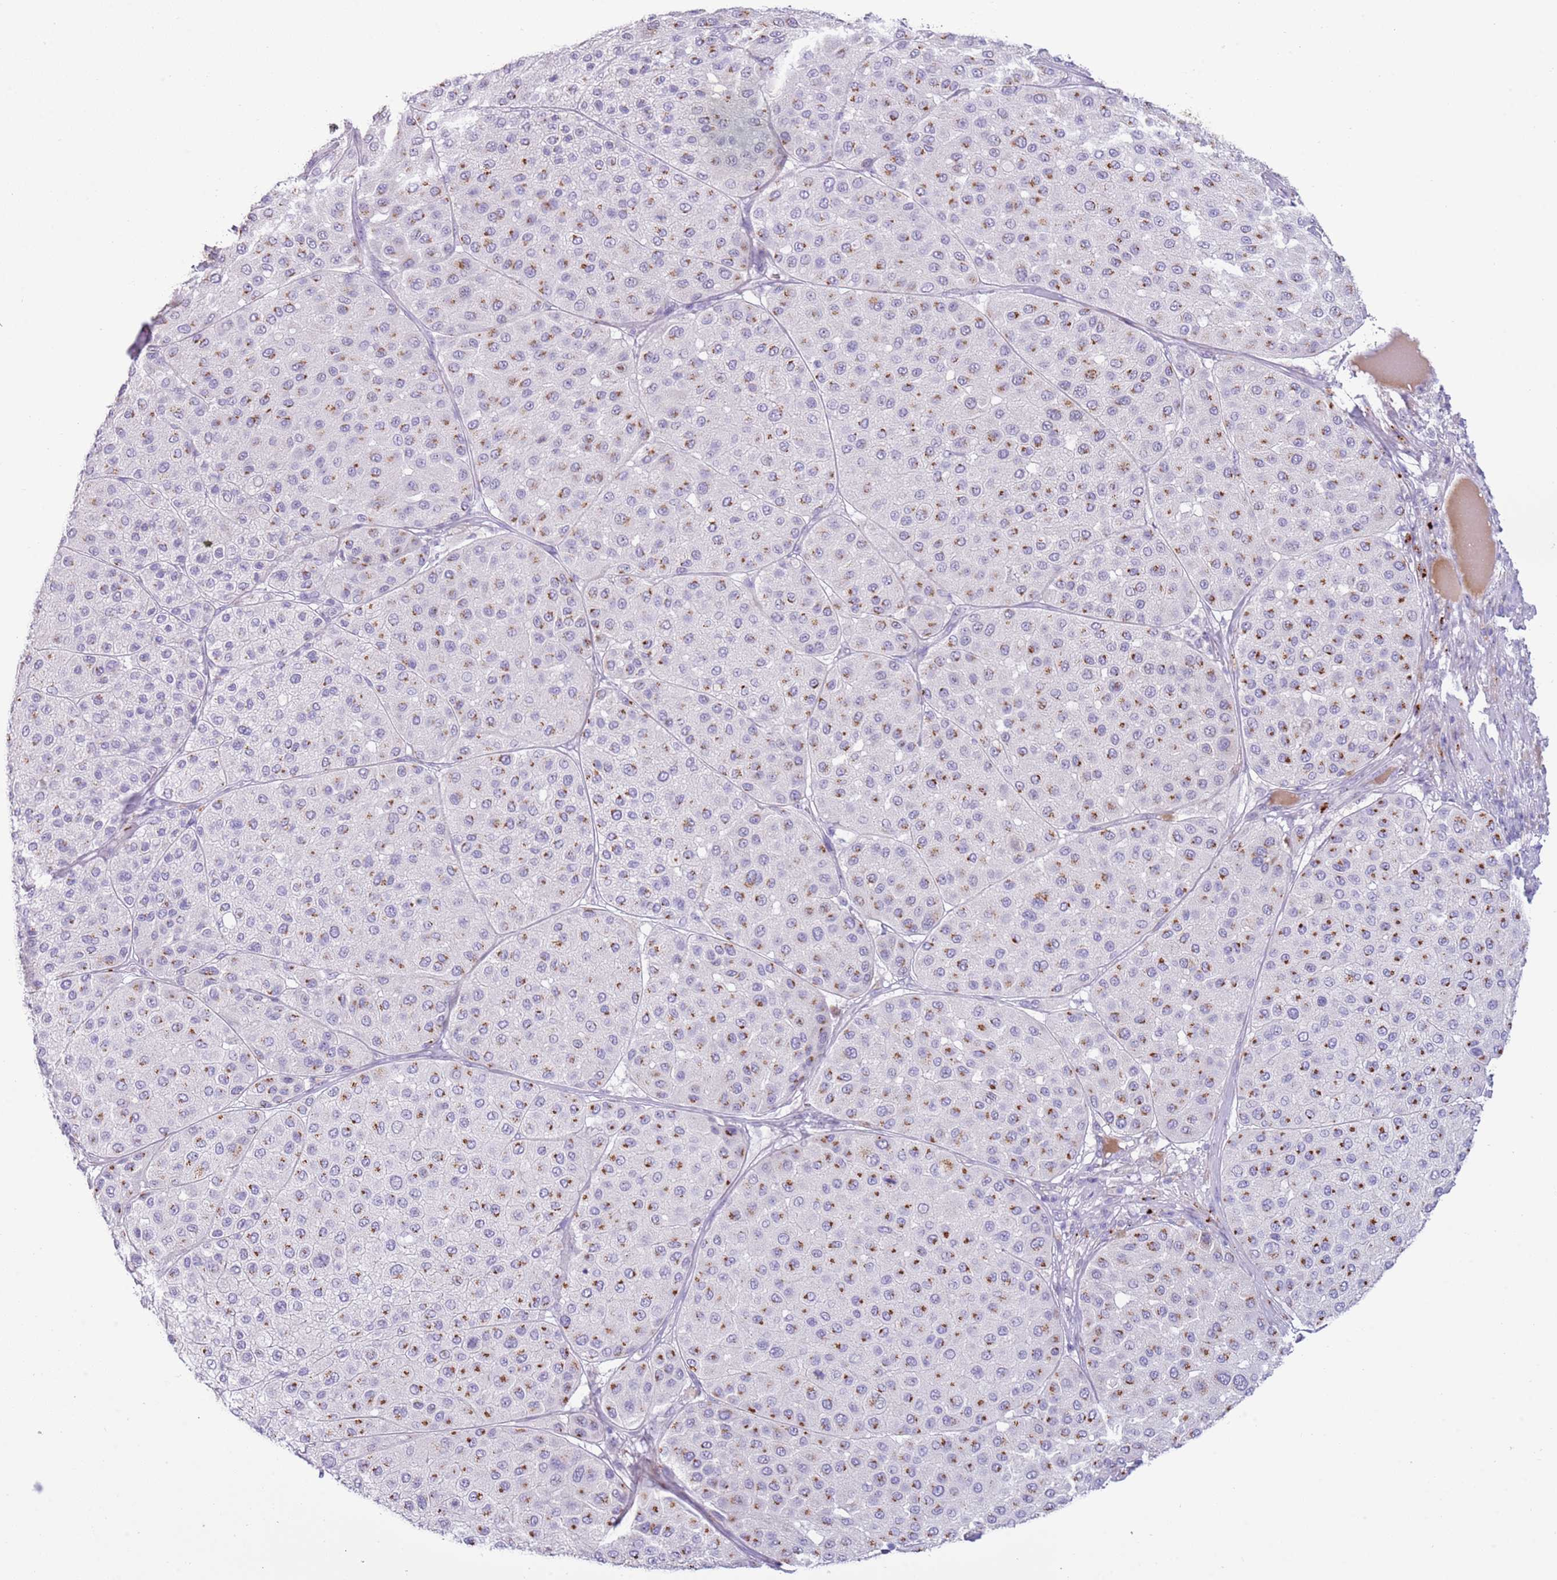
{"staining": {"intensity": "strong", "quantity": "25%-75%", "location": "cytoplasmic/membranous"}, "tissue": "melanoma", "cell_type": "Tumor cells", "image_type": "cancer", "snomed": [{"axis": "morphology", "description": "Malignant melanoma, Metastatic site"}, {"axis": "topography", "description": "Smooth muscle"}], "caption": "Malignant melanoma (metastatic site) tissue exhibits strong cytoplasmic/membranous positivity in about 25%-75% of tumor cells, visualized by immunohistochemistry.", "gene": "NBPF6", "patient": {"sex": "male", "age": 41}}